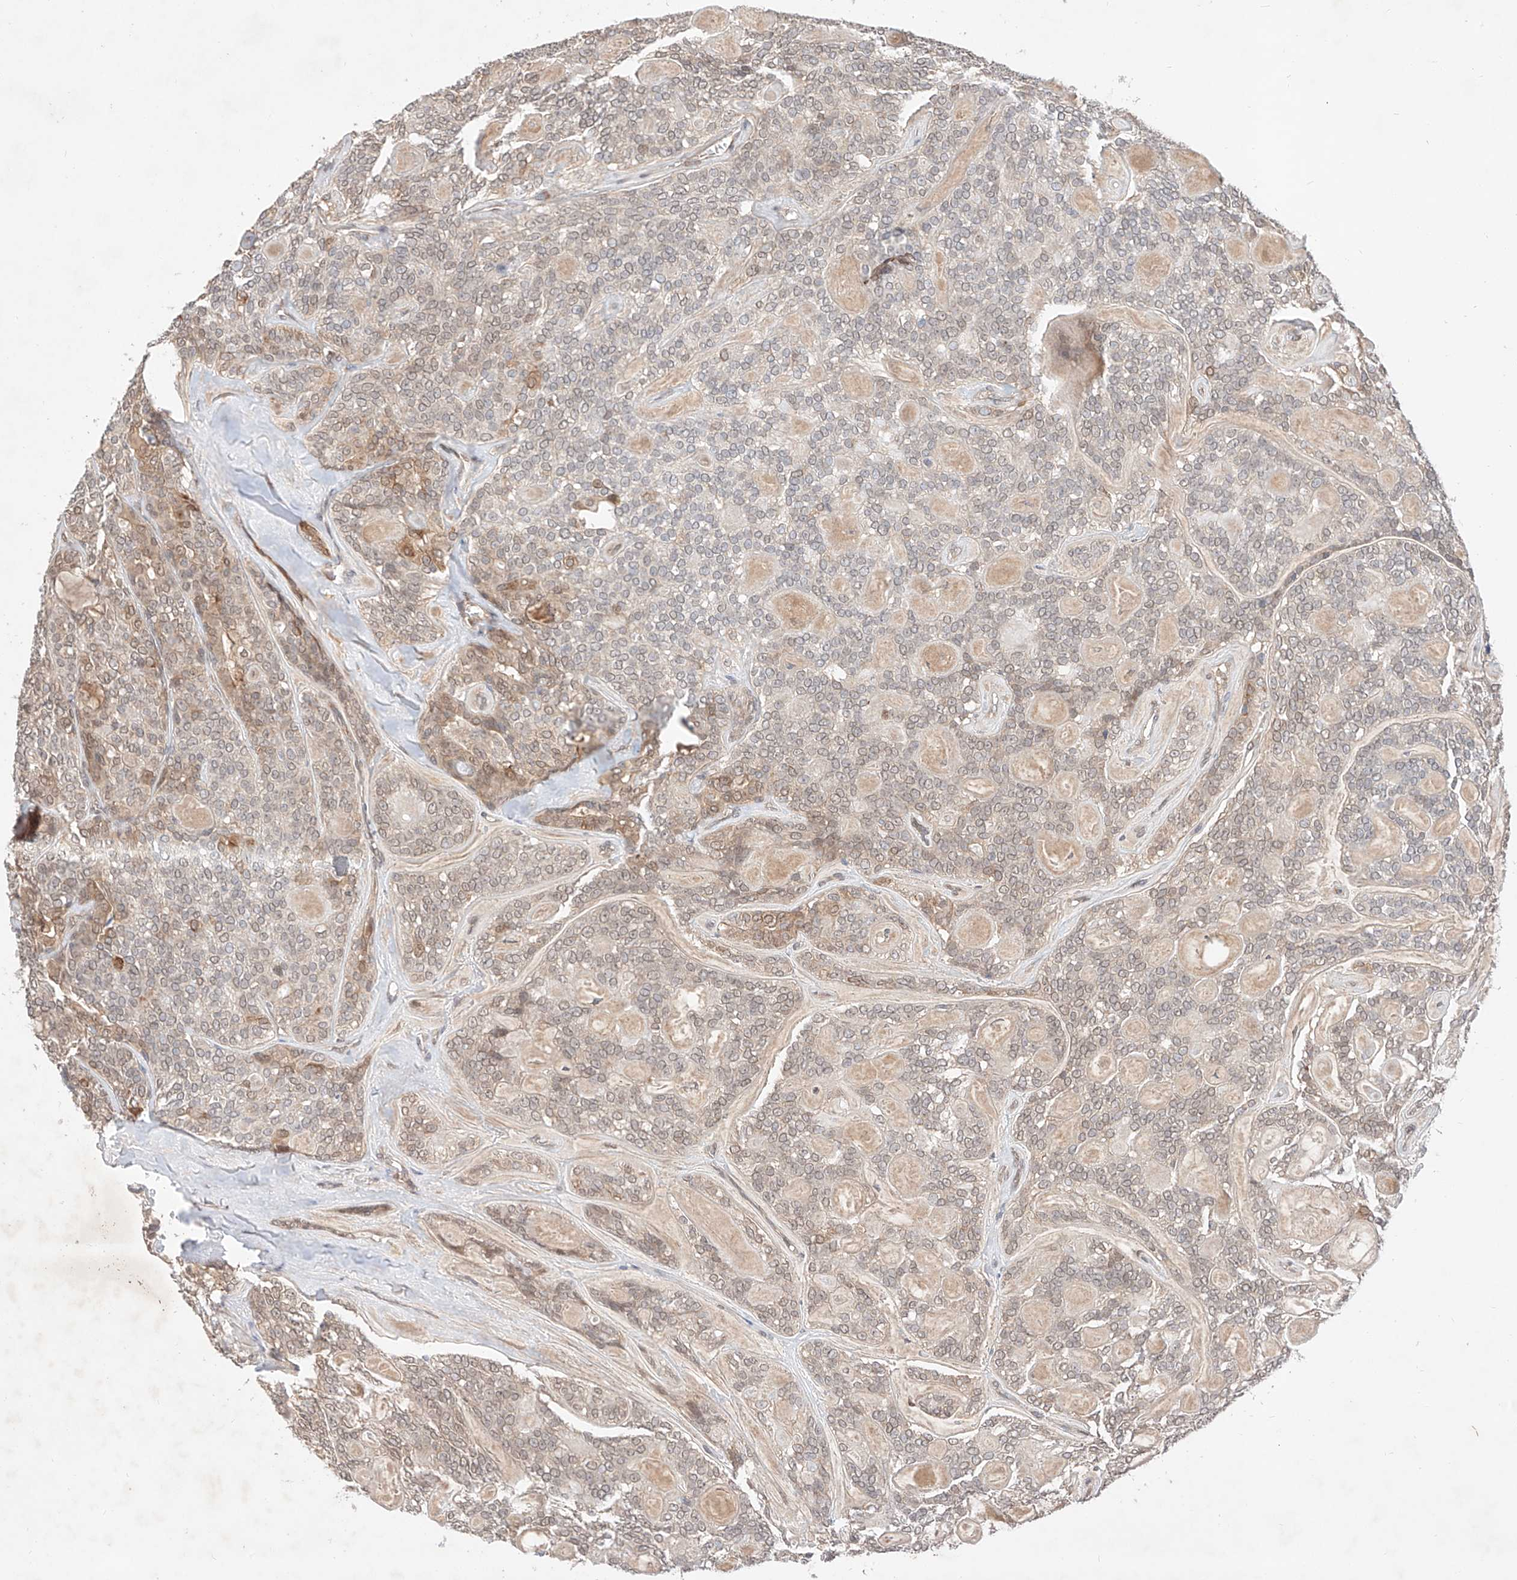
{"staining": {"intensity": "weak", "quantity": "25%-75%", "location": "cytoplasmic/membranous,nuclear"}, "tissue": "head and neck cancer", "cell_type": "Tumor cells", "image_type": "cancer", "snomed": [{"axis": "morphology", "description": "Adenocarcinoma, NOS"}, {"axis": "topography", "description": "Head-Neck"}], "caption": "Immunohistochemistry micrograph of head and neck cancer (adenocarcinoma) stained for a protein (brown), which displays low levels of weak cytoplasmic/membranous and nuclear staining in approximately 25%-75% of tumor cells.", "gene": "ZNF124", "patient": {"sex": "male", "age": 66}}